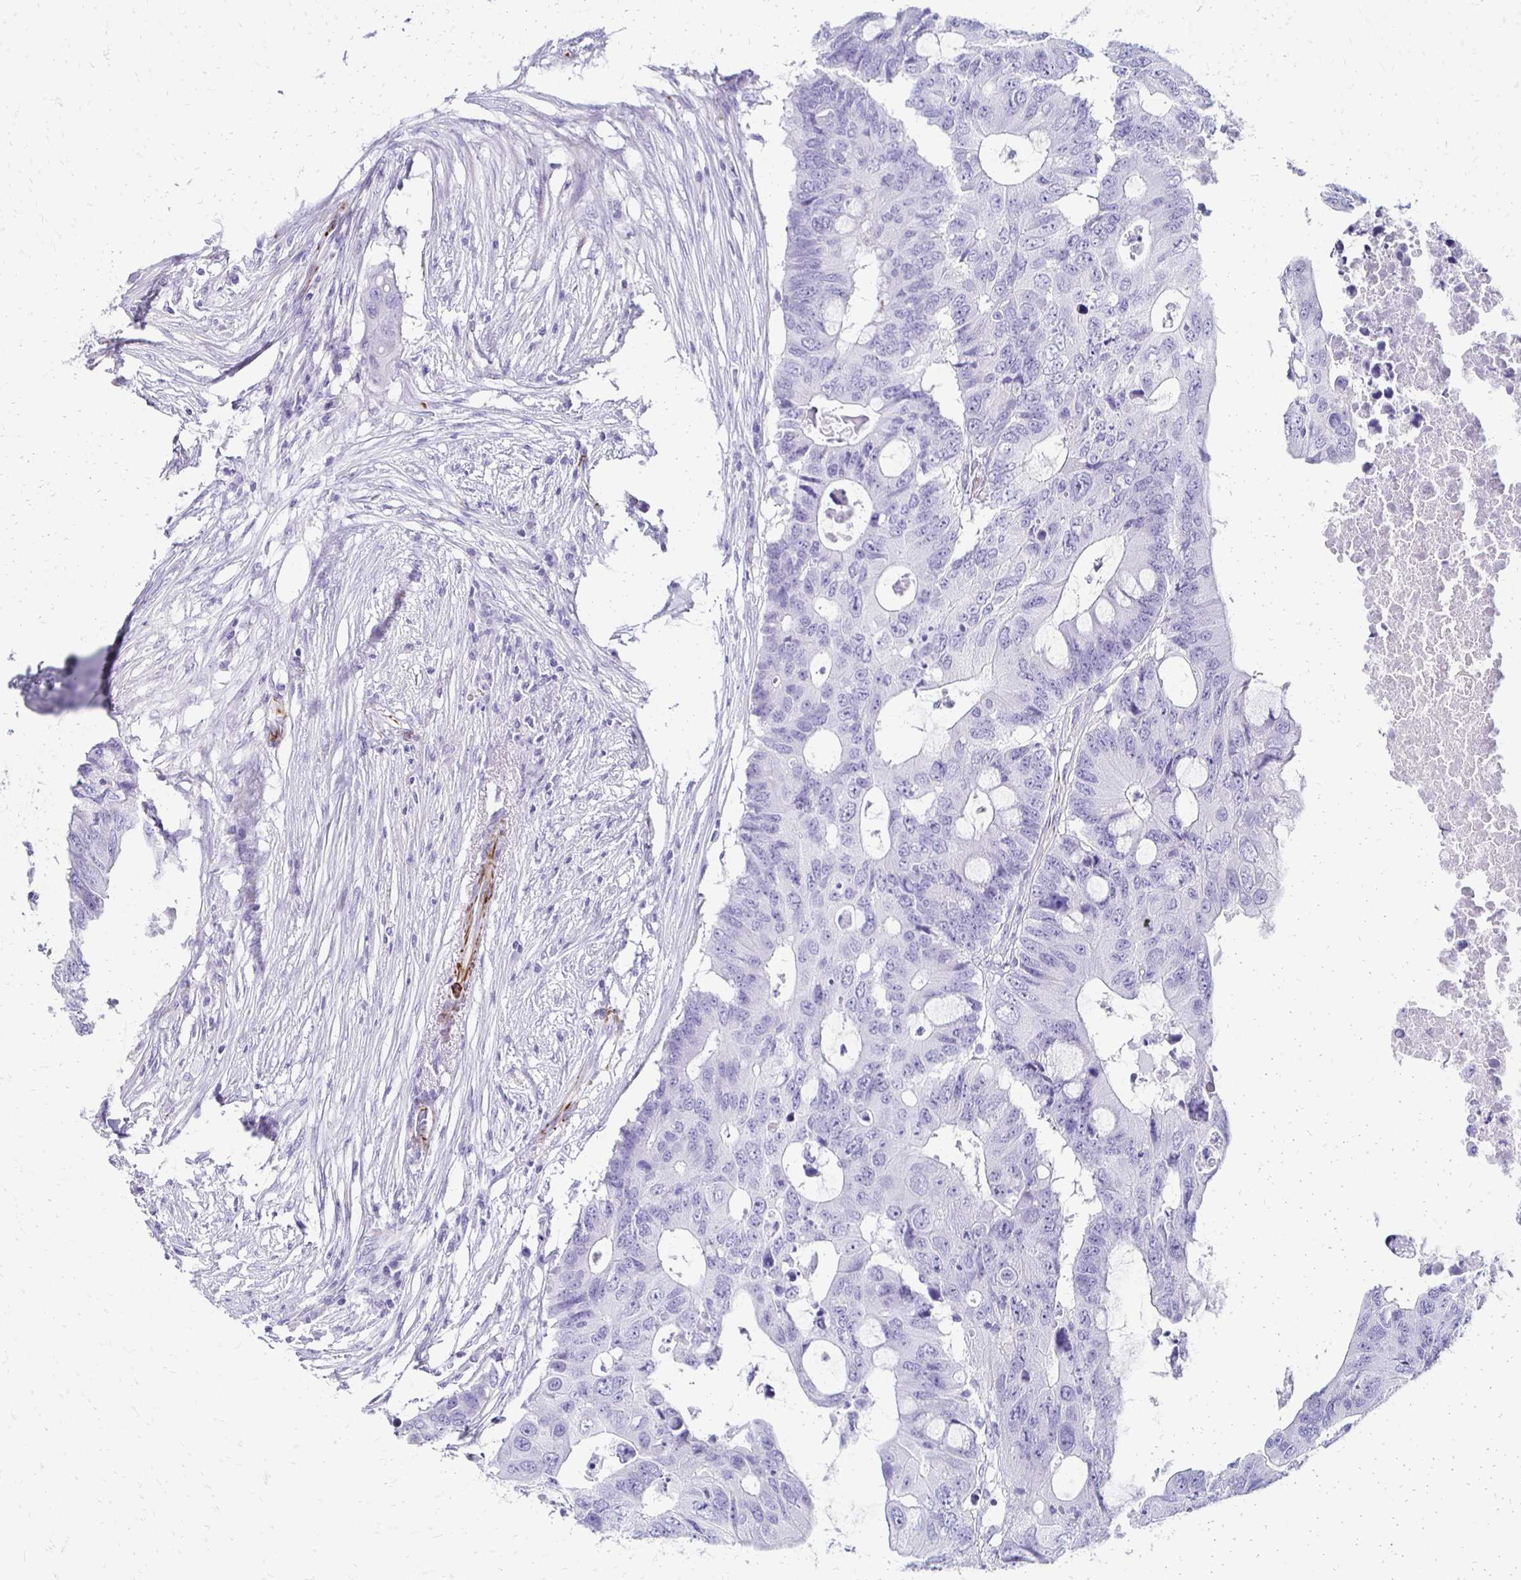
{"staining": {"intensity": "negative", "quantity": "none", "location": "none"}, "tissue": "colorectal cancer", "cell_type": "Tumor cells", "image_type": "cancer", "snomed": [{"axis": "morphology", "description": "Adenocarcinoma, NOS"}, {"axis": "topography", "description": "Colon"}], "caption": "Colorectal cancer (adenocarcinoma) was stained to show a protein in brown. There is no significant expression in tumor cells.", "gene": "TMEM54", "patient": {"sex": "male", "age": 71}}